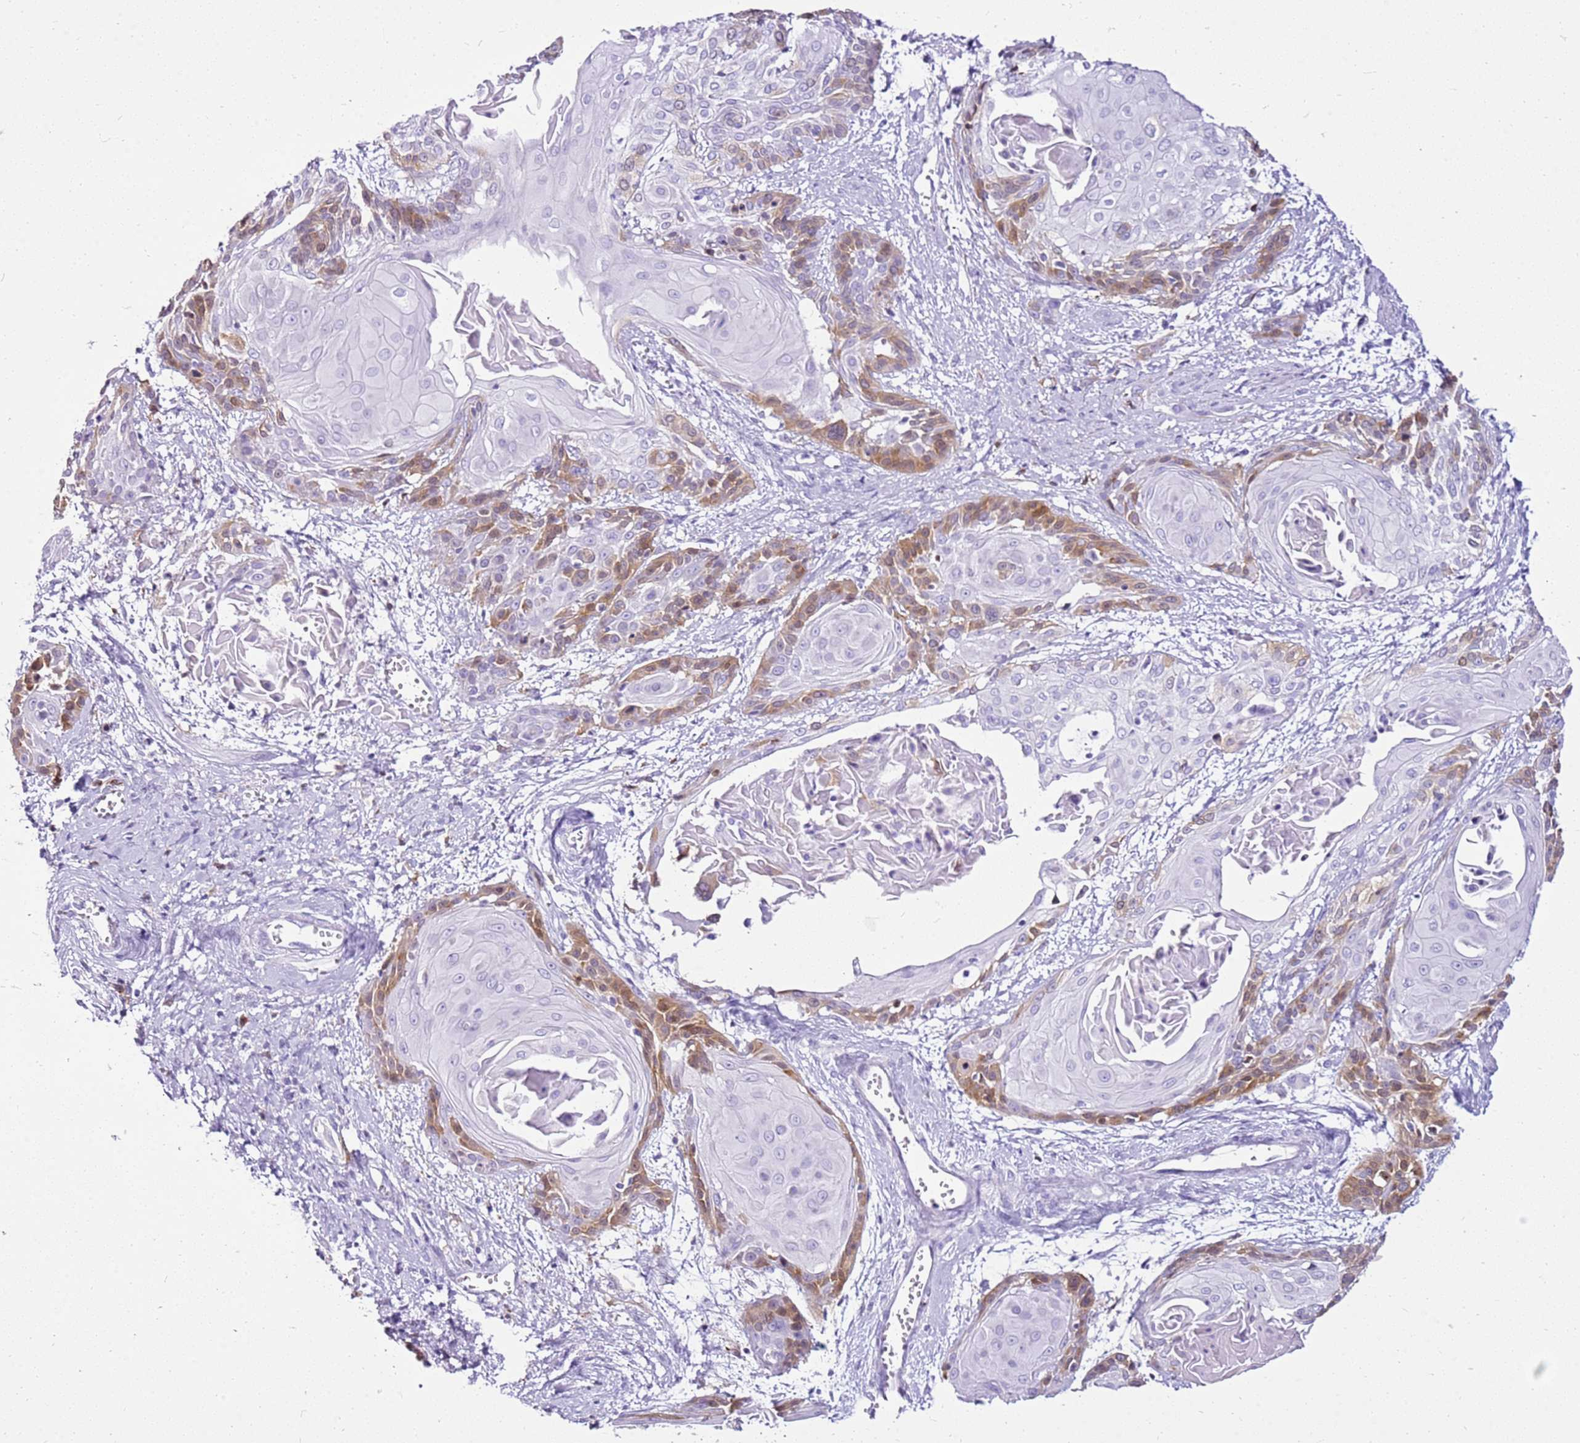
{"staining": {"intensity": "moderate", "quantity": "25%-75%", "location": "cytoplasmic/membranous"}, "tissue": "cervical cancer", "cell_type": "Tumor cells", "image_type": "cancer", "snomed": [{"axis": "morphology", "description": "Squamous cell carcinoma, NOS"}, {"axis": "topography", "description": "Cervix"}], "caption": "Protein positivity by IHC demonstrates moderate cytoplasmic/membranous positivity in approximately 25%-75% of tumor cells in cervical cancer (squamous cell carcinoma).", "gene": "SPC25", "patient": {"sex": "female", "age": 57}}